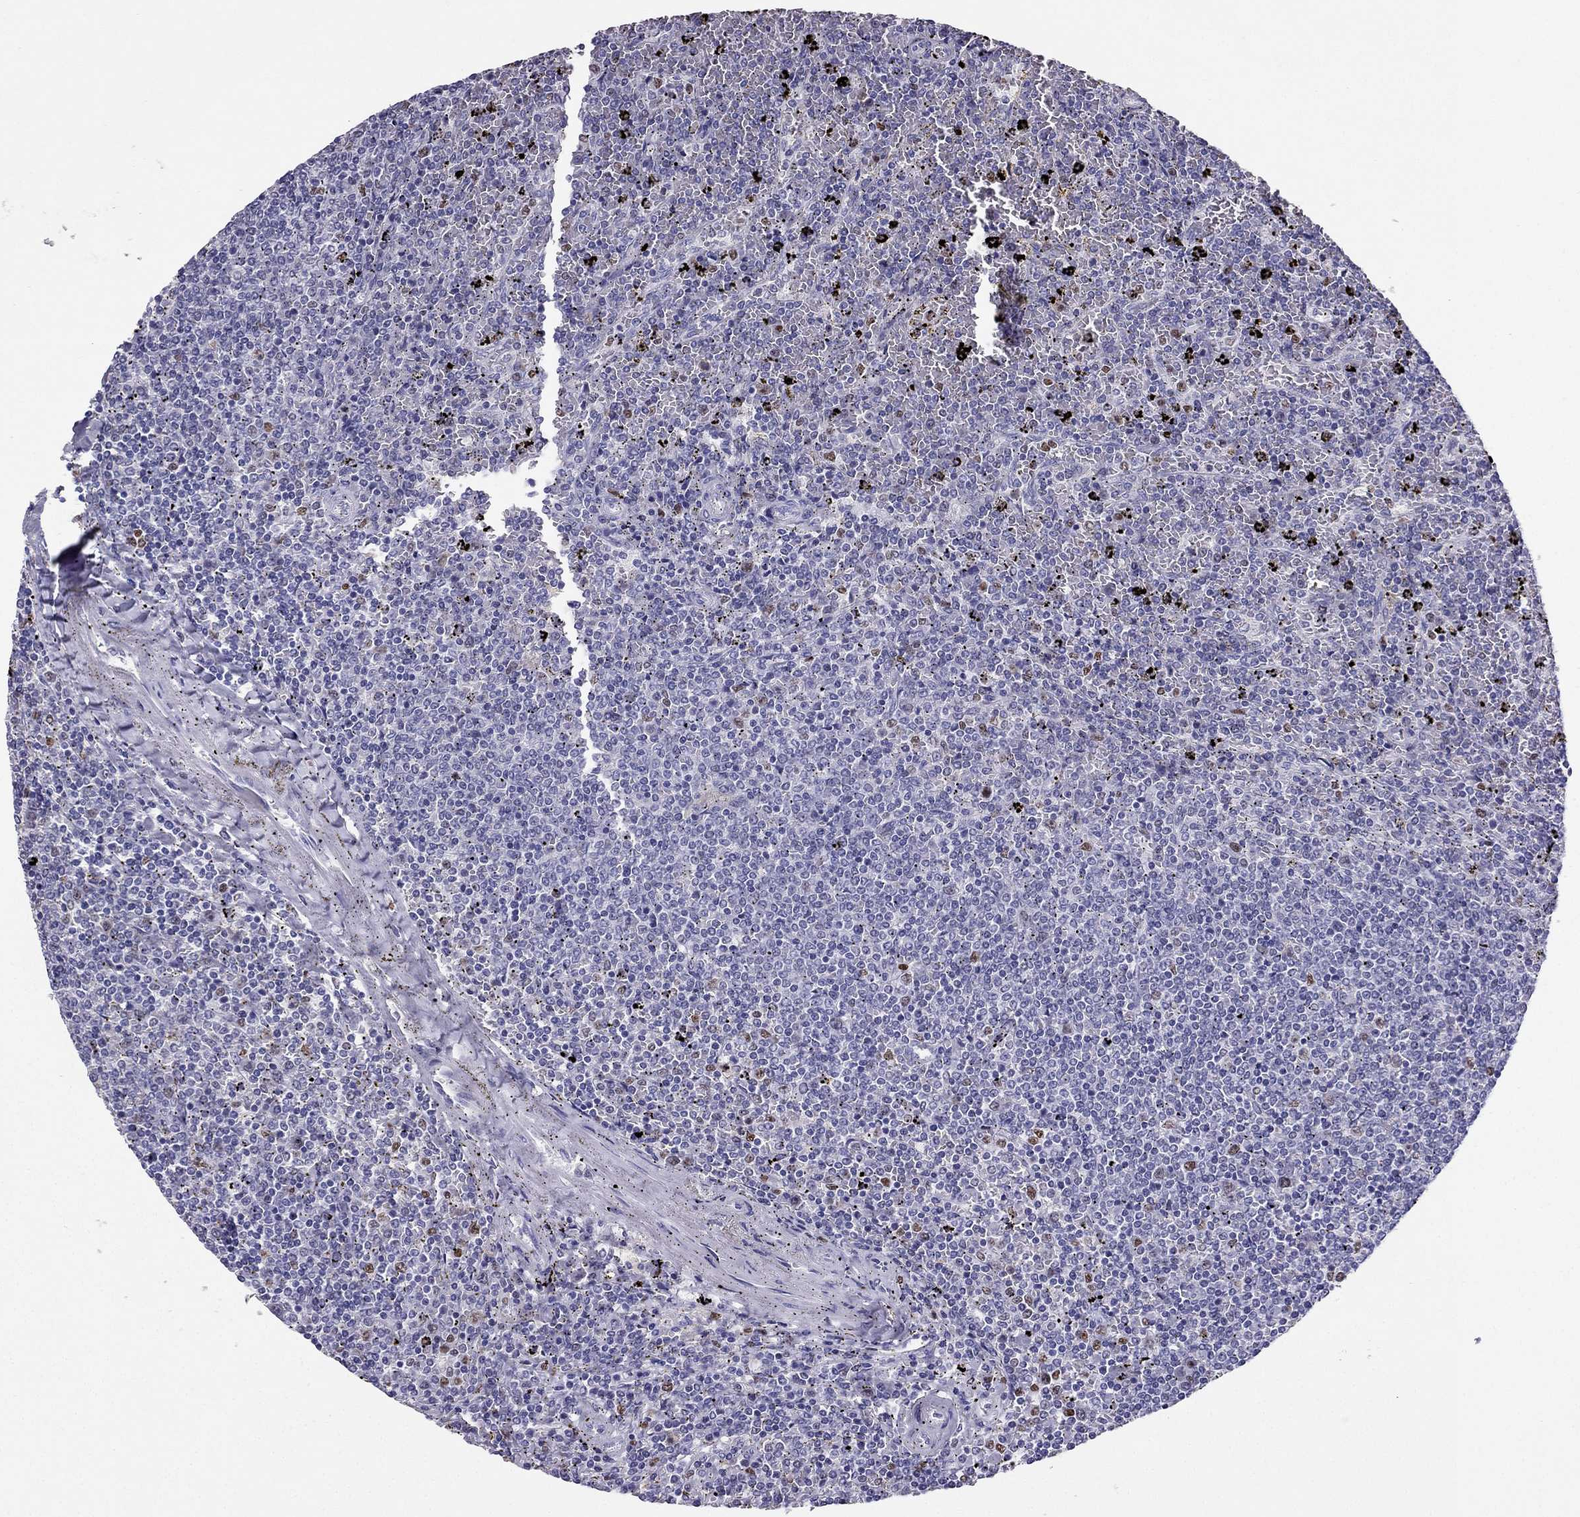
{"staining": {"intensity": "negative", "quantity": "none", "location": "none"}, "tissue": "lymphoma", "cell_type": "Tumor cells", "image_type": "cancer", "snomed": [{"axis": "morphology", "description": "Malignant lymphoma, non-Hodgkin's type, Low grade"}, {"axis": "topography", "description": "Spleen"}], "caption": "This photomicrograph is of lymphoma stained with immunohistochemistry (IHC) to label a protein in brown with the nuclei are counter-stained blue. There is no staining in tumor cells.", "gene": "ARID3A", "patient": {"sex": "female", "age": 77}}